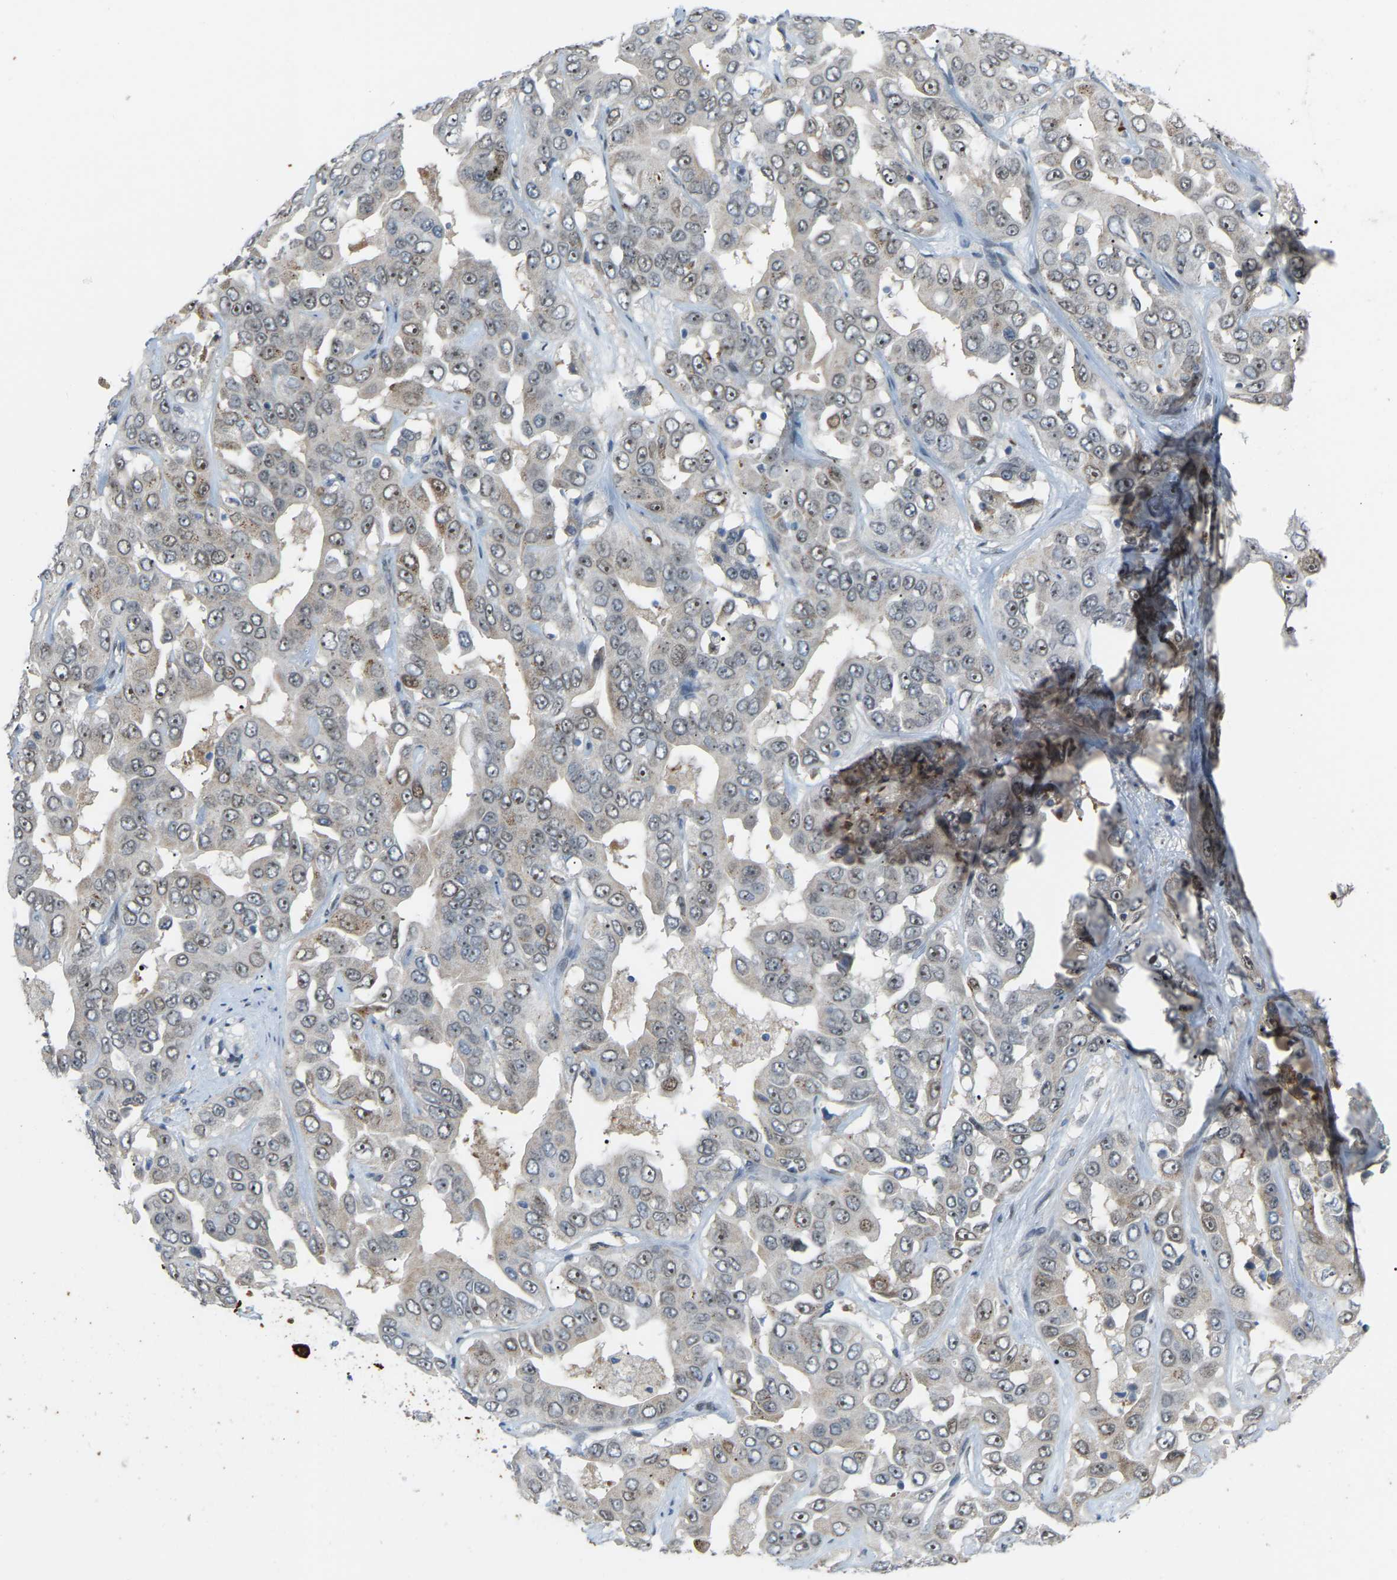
{"staining": {"intensity": "weak", "quantity": "25%-75%", "location": "nuclear"}, "tissue": "liver cancer", "cell_type": "Tumor cells", "image_type": "cancer", "snomed": [{"axis": "morphology", "description": "Cholangiocarcinoma"}, {"axis": "topography", "description": "Liver"}], "caption": "An IHC image of tumor tissue is shown. Protein staining in brown shows weak nuclear positivity in cholangiocarcinoma (liver) within tumor cells.", "gene": "CROT", "patient": {"sex": "female", "age": 52}}